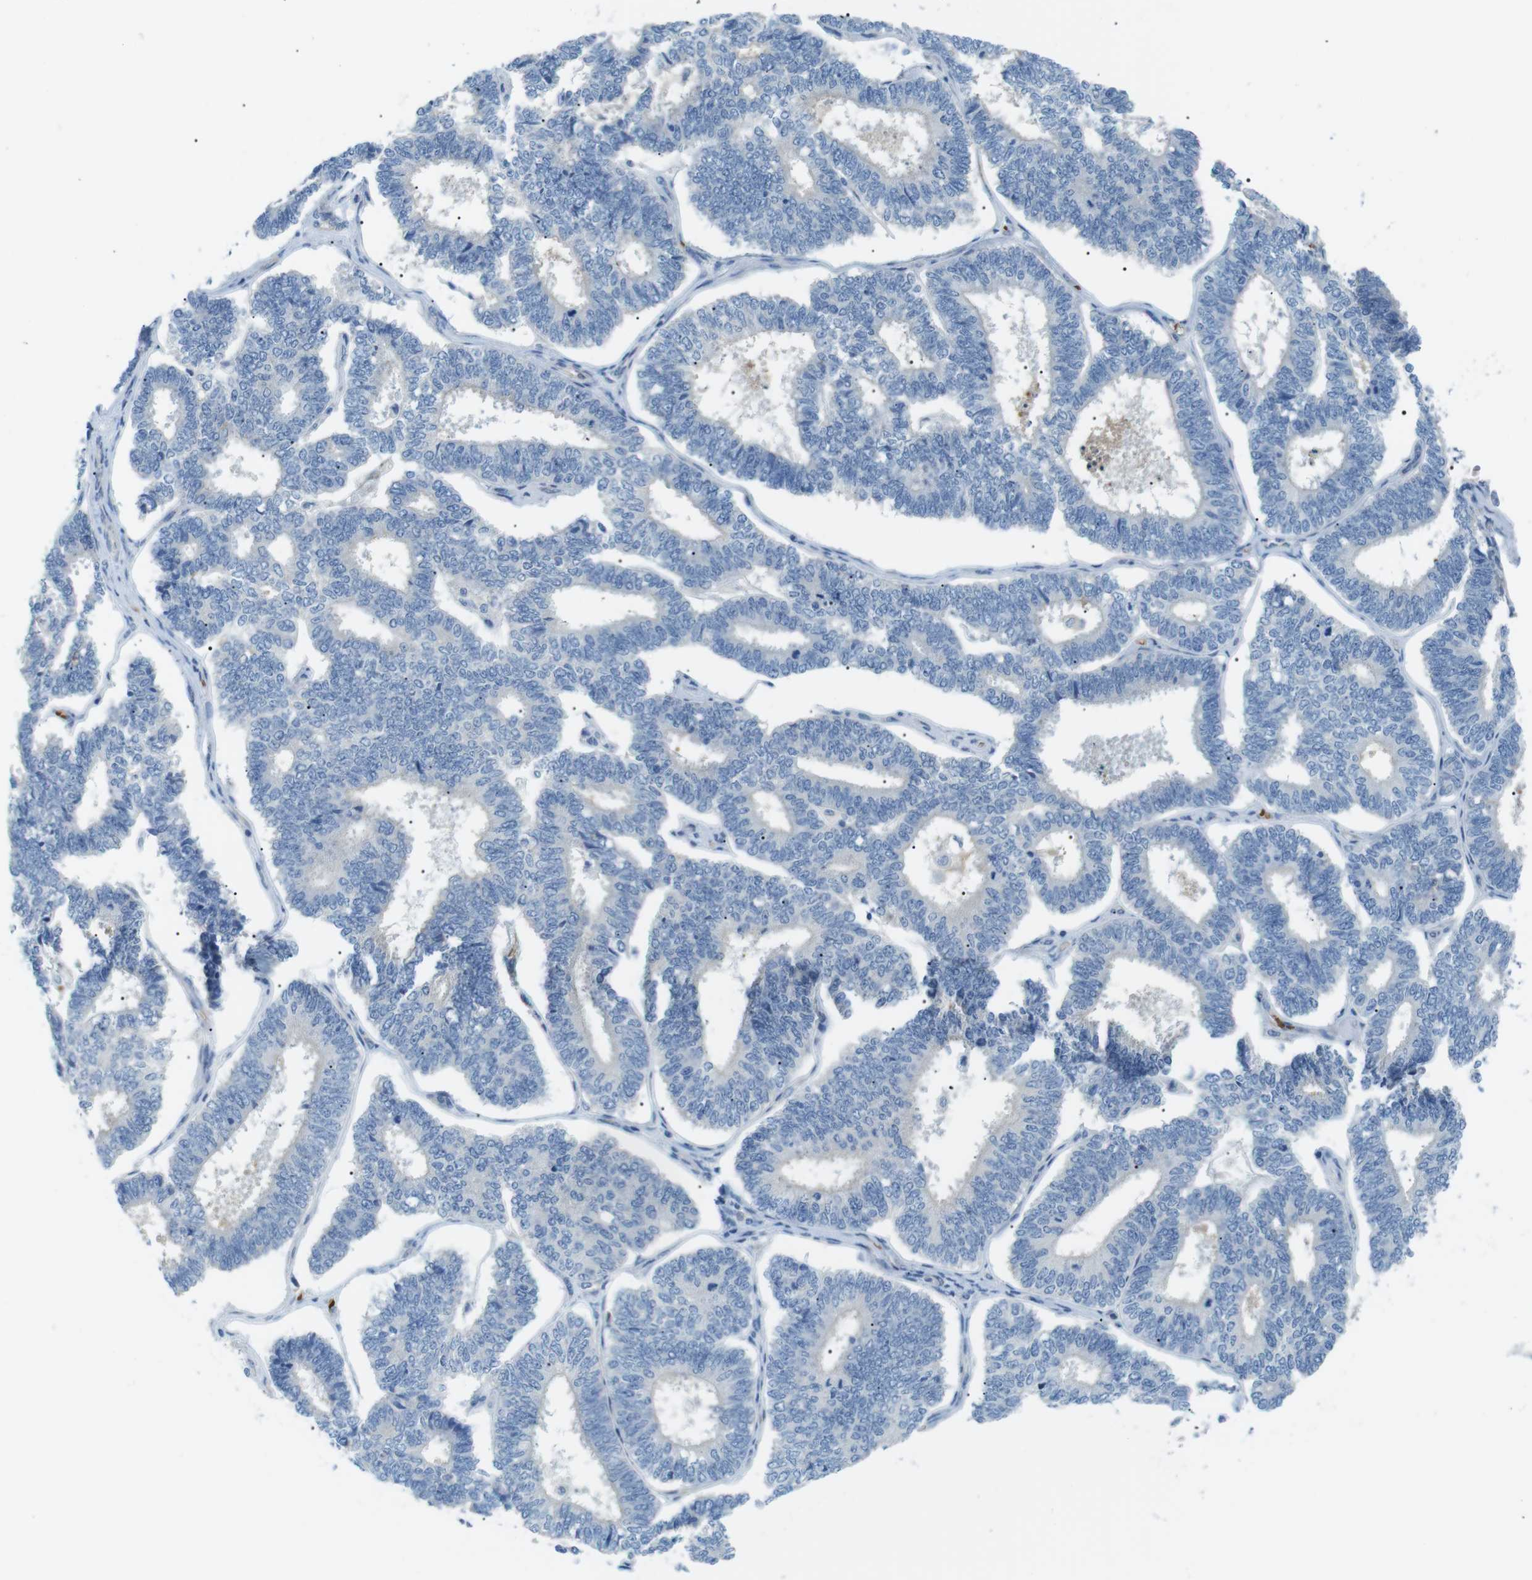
{"staining": {"intensity": "negative", "quantity": "none", "location": "none"}, "tissue": "endometrial cancer", "cell_type": "Tumor cells", "image_type": "cancer", "snomed": [{"axis": "morphology", "description": "Adenocarcinoma, NOS"}, {"axis": "topography", "description": "Endometrium"}], "caption": "An immunohistochemistry photomicrograph of adenocarcinoma (endometrial) is shown. There is no staining in tumor cells of adenocarcinoma (endometrial).", "gene": "ADCY10", "patient": {"sex": "female", "age": 70}}